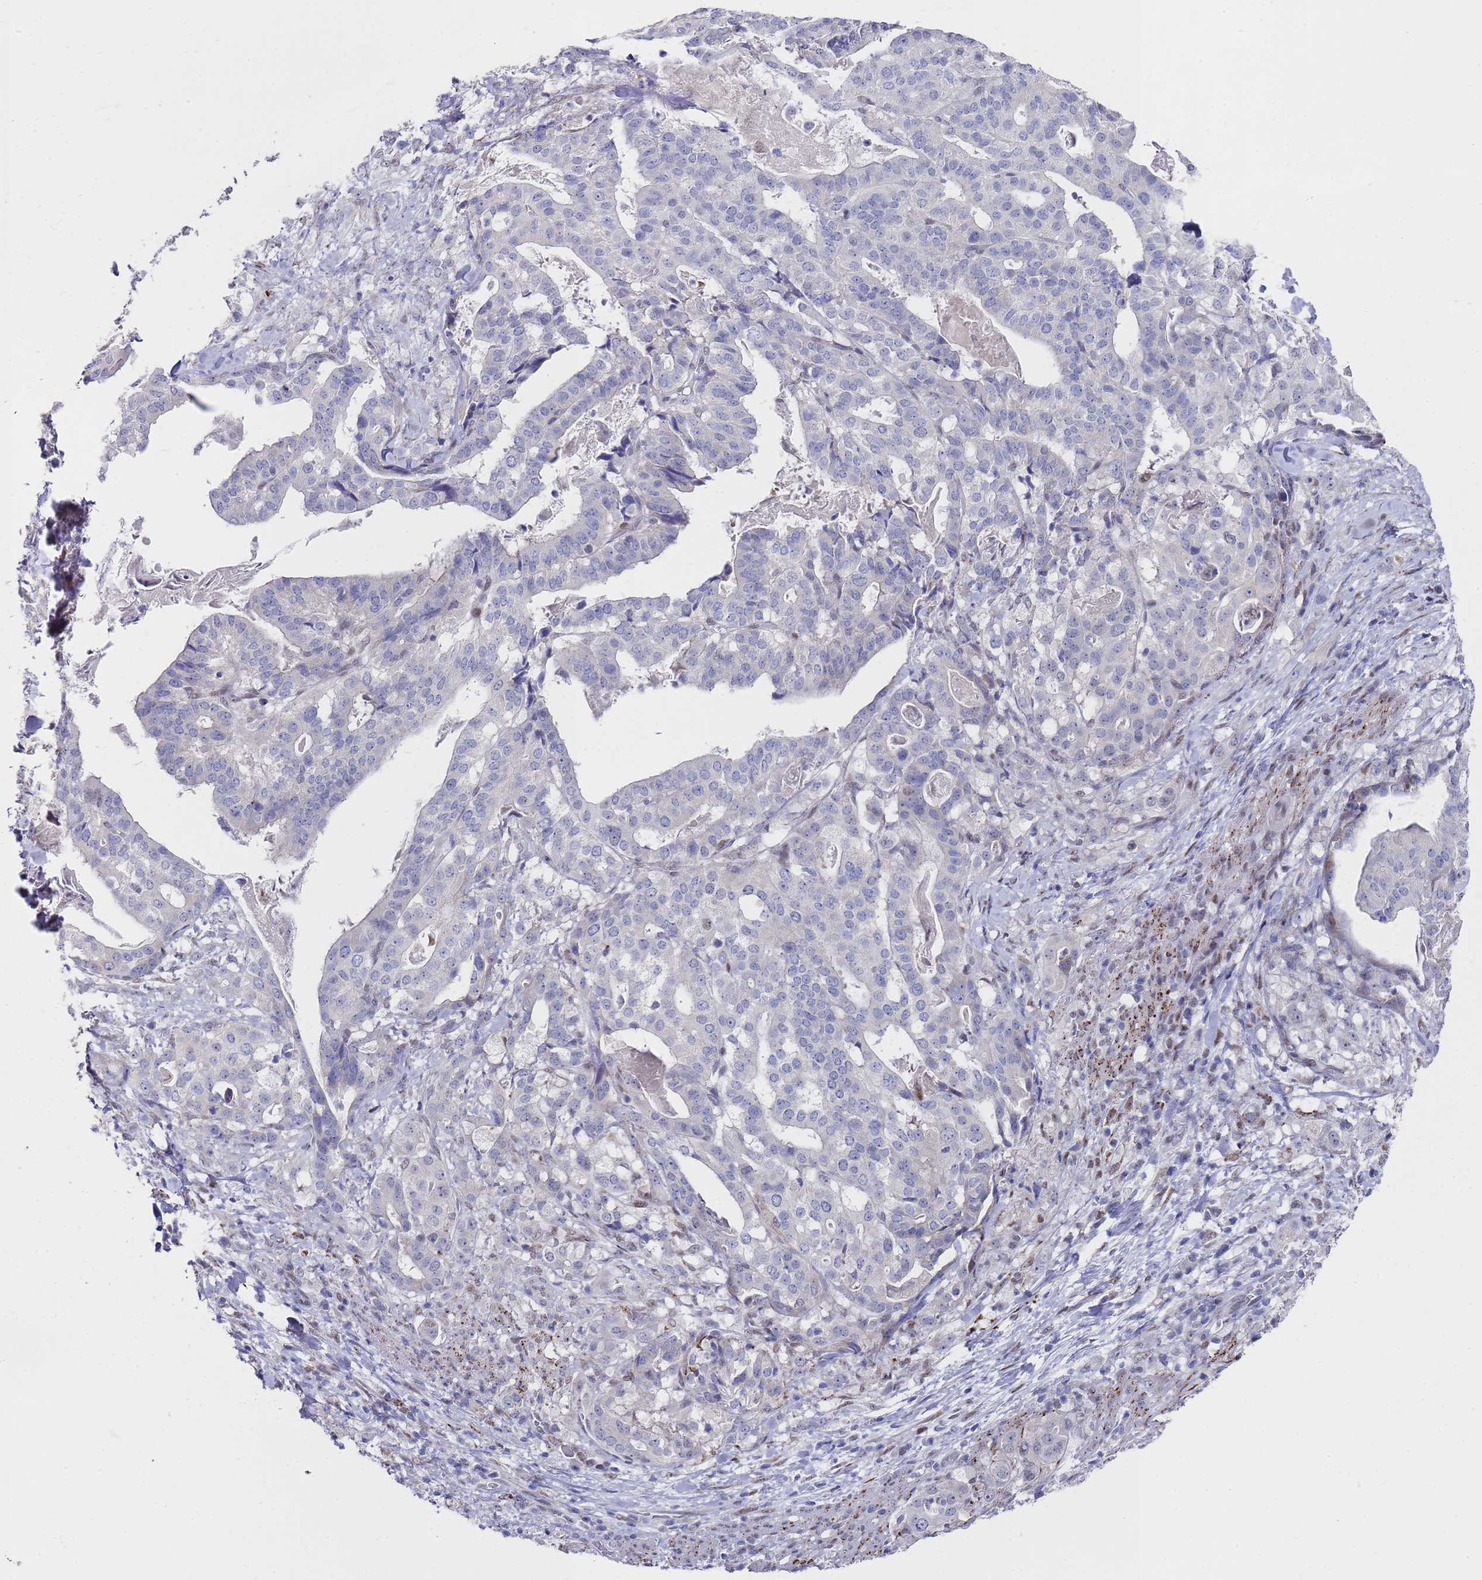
{"staining": {"intensity": "negative", "quantity": "none", "location": "none"}, "tissue": "stomach cancer", "cell_type": "Tumor cells", "image_type": "cancer", "snomed": [{"axis": "morphology", "description": "Adenocarcinoma, NOS"}, {"axis": "topography", "description": "Stomach"}], "caption": "This histopathology image is of stomach adenocarcinoma stained with immunohistochemistry (IHC) to label a protein in brown with the nuclei are counter-stained blue. There is no positivity in tumor cells.", "gene": "COPS6", "patient": {"sex": "male", "age": 48}}